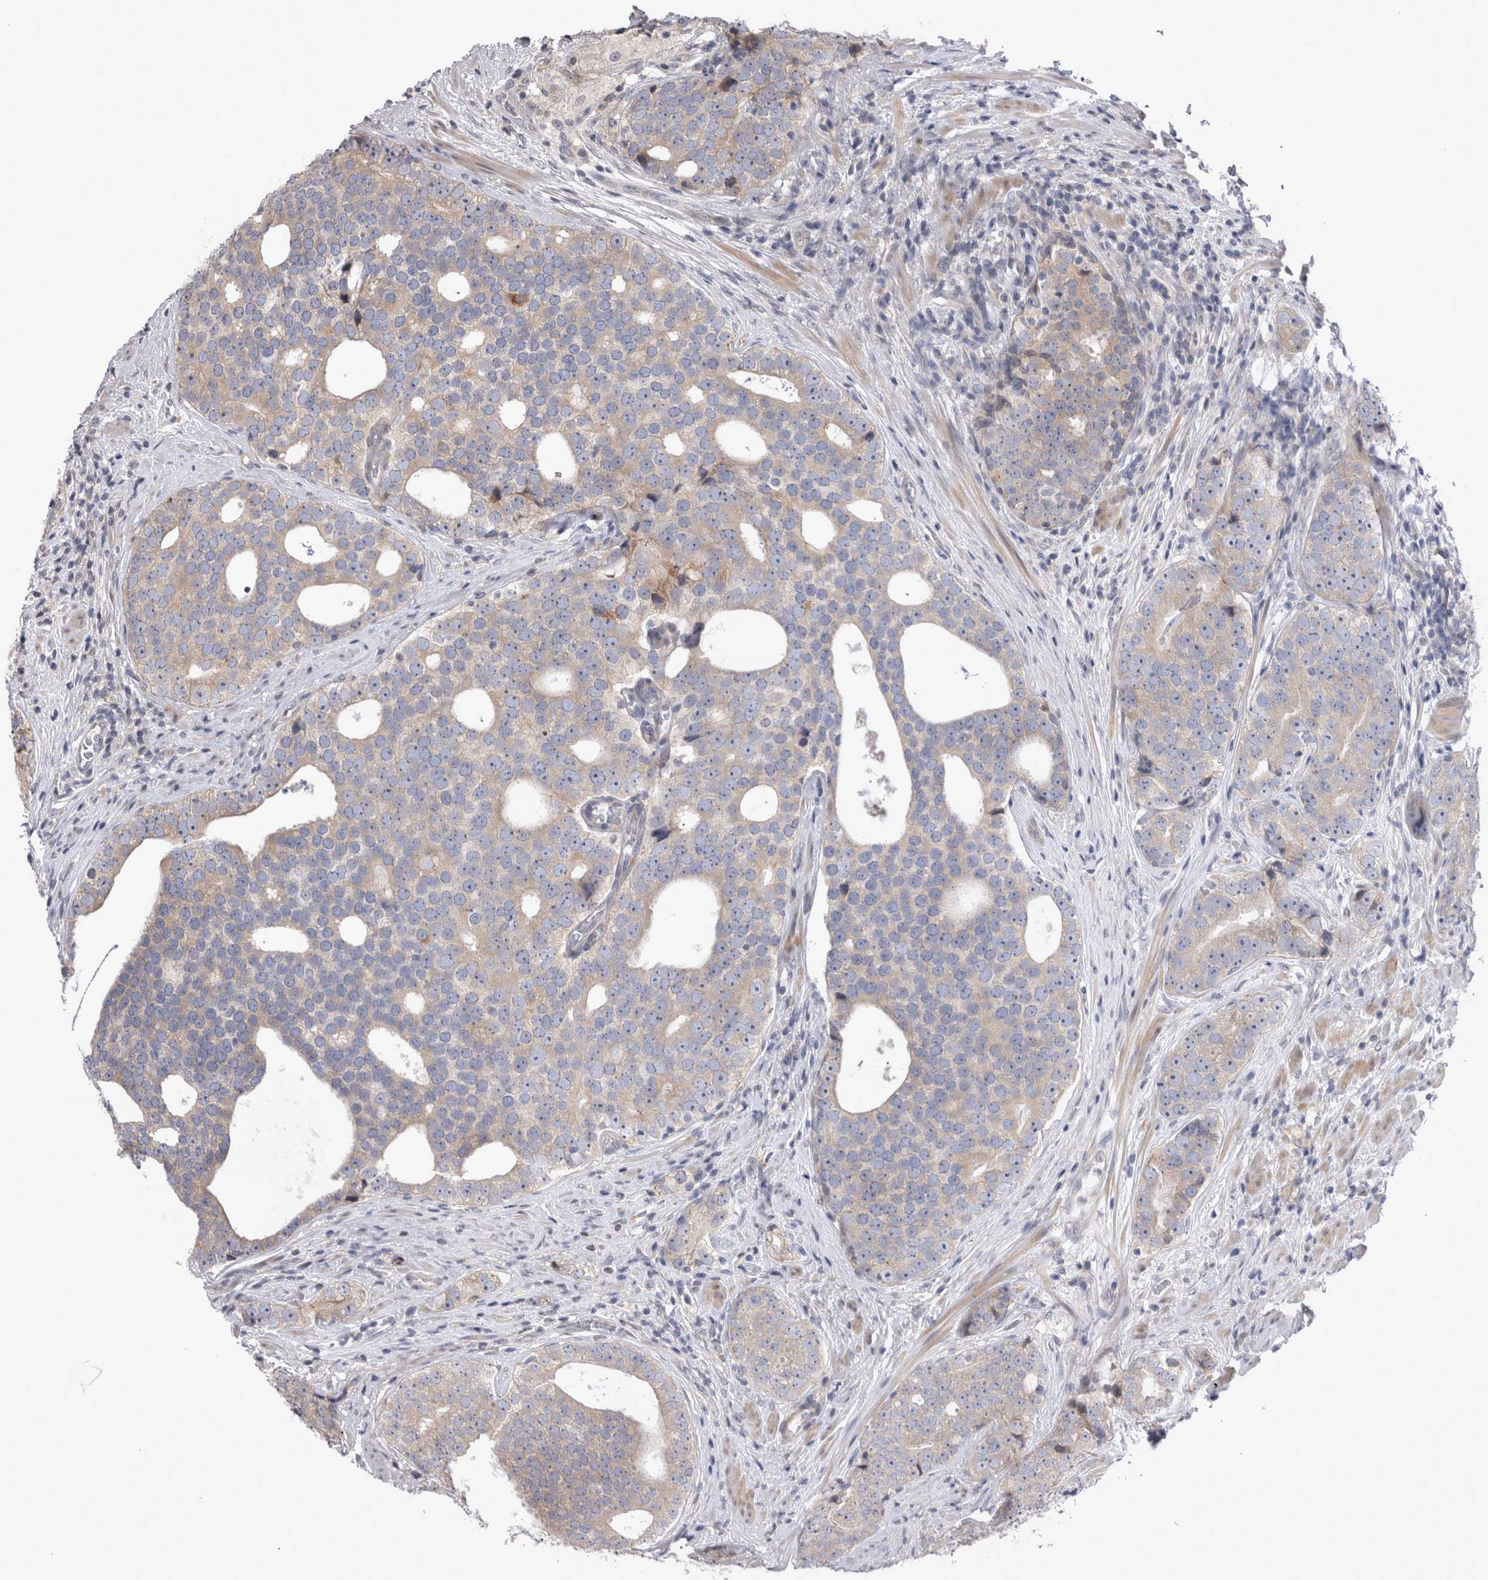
{"staining": {"intensity": "weak", "quantity": "25%-75%", "location": "cytoplasmic/membranous"}, "tissue": "prostate cancer", "cell_type": "Tumor cells", "image_type": "cancer", "snomed": [{"axis": "morphology", "description": "Adenocarcinoma, High grade"}, {"axis": "topography", "description": "Prostate"}], "caption": "Prostate cancer (high-grade adenocarcinoma) was stained to show a protein in brown. There is low levels of weak cytoplasmic/membranous positivity in approximately 25%-75% of tumor cells. The staining was performed using DAB (3,3'-diaminobenzidine), with brown indicating positive protein expression. Nuclei are stained blue with hematoxylin.", "gene": "NENF", "patient": {"sex": "male", "age": 56}}